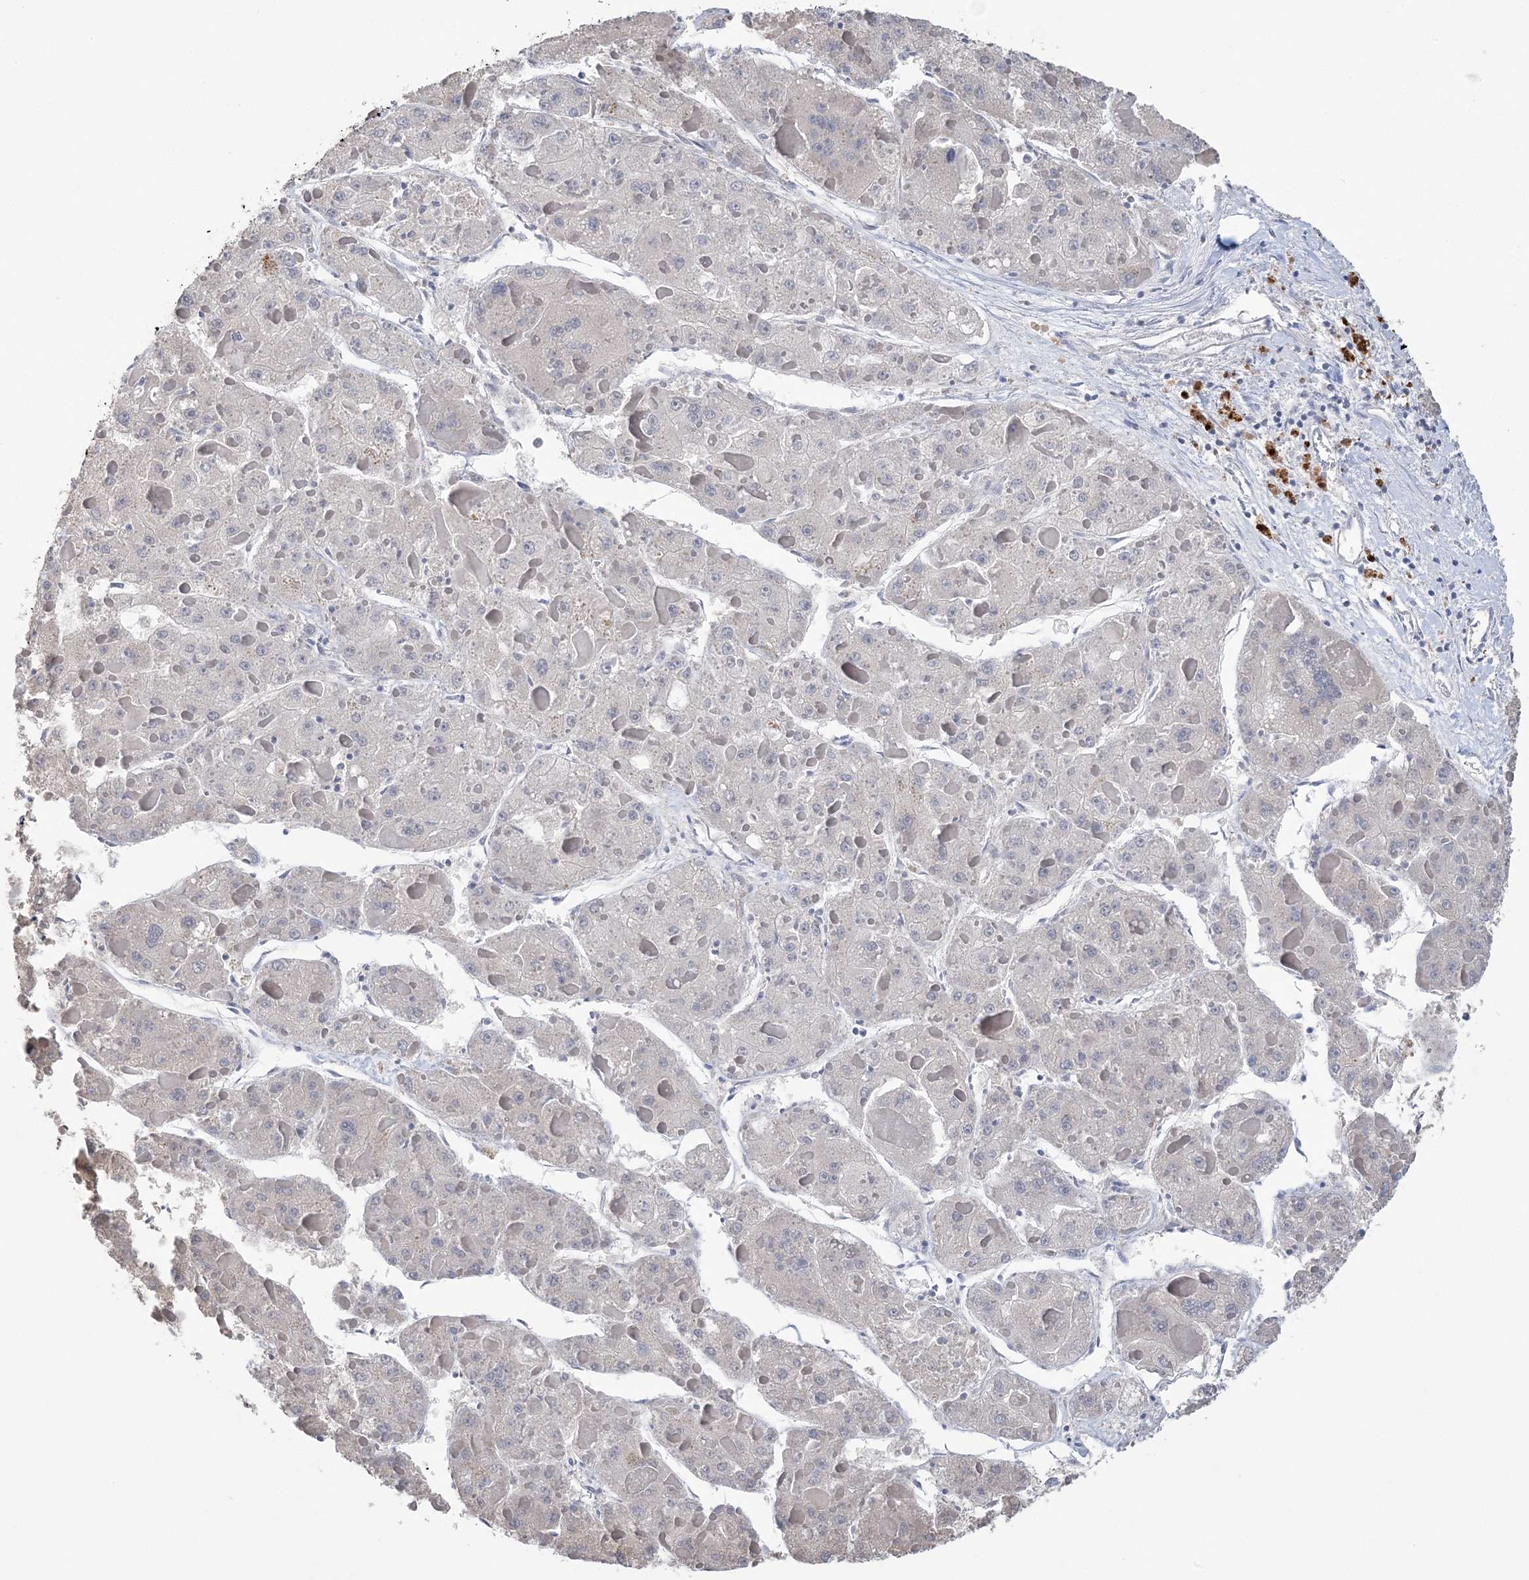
{"staining": {"intensity": "negative", "quantity": "none", "location": "none"}, "tissue": "liver cancer", "cell_type": "Tumor cells", "image_type": "cancer", "snomed": [{"axis": "morphology", "description": "Carcinoma, Hepatocellular, NOS"}, {"axis": "topography", "description": "Liver"}], "caption": "The image displays no staining of tumor cells in hepatocellular carcinoma (liver). (DAB IHC with hematoxylin counter stain).", "gene": "ZBTB7A", "patient": {"sex": "female", "age": 73}}